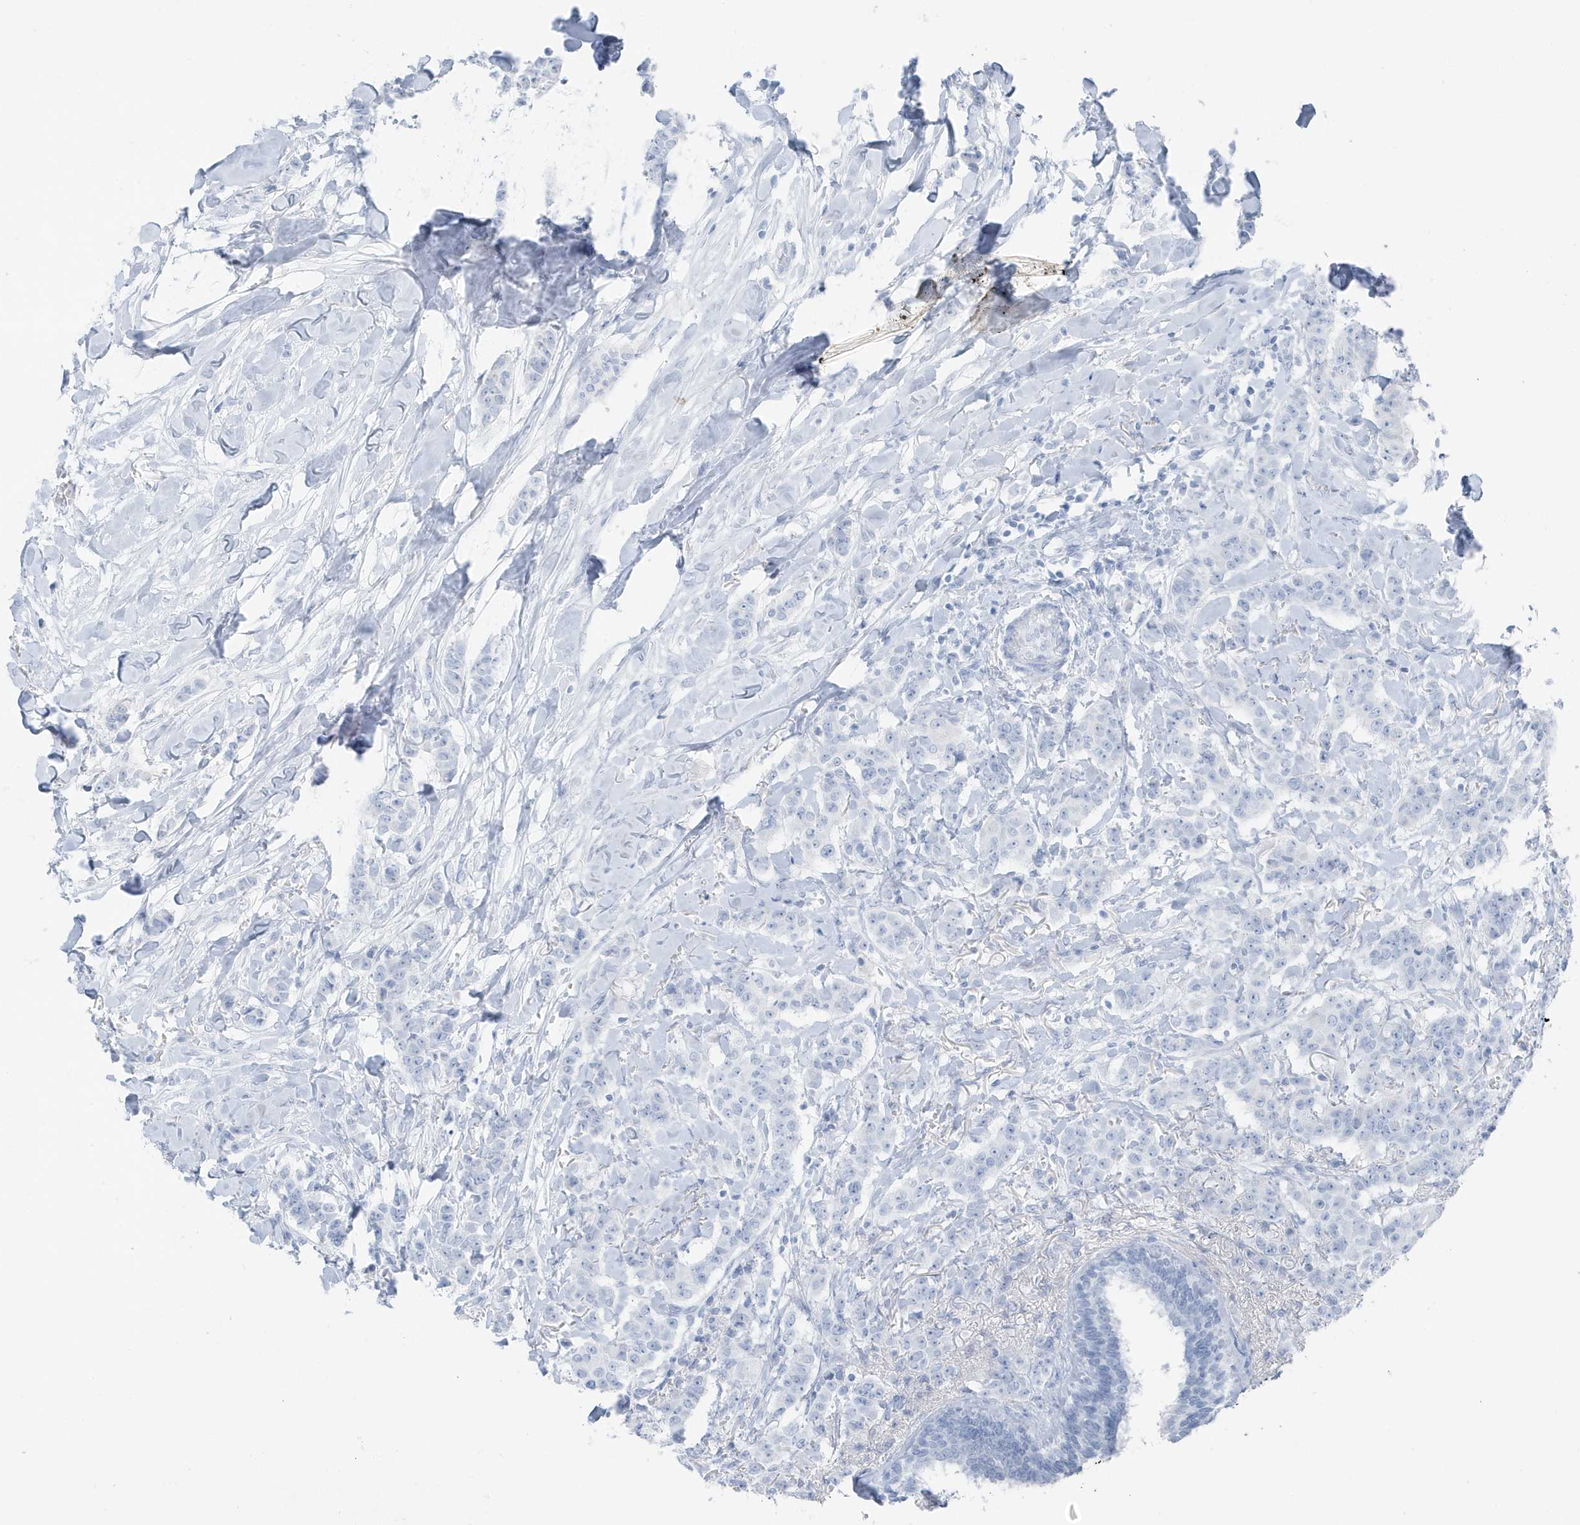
{"staining": {"intensity": "negative", "quantity": "none", "location": "none"}, "tissue": "breast cancer", "cell_type": "Tumor cells", "image_type": "cancer", "snomed": [{"axis": "morphology", "description": "Duct carcinoma"}, {"axis": "topography", "description": "Breast"}], "caption": "A high-resolution micrograph shows IHC staining of breast cancer, which exhibits no significant expression in tumor cells.", "gene": "ZFP64", "patient": {"sex": "female", "age": 40}}